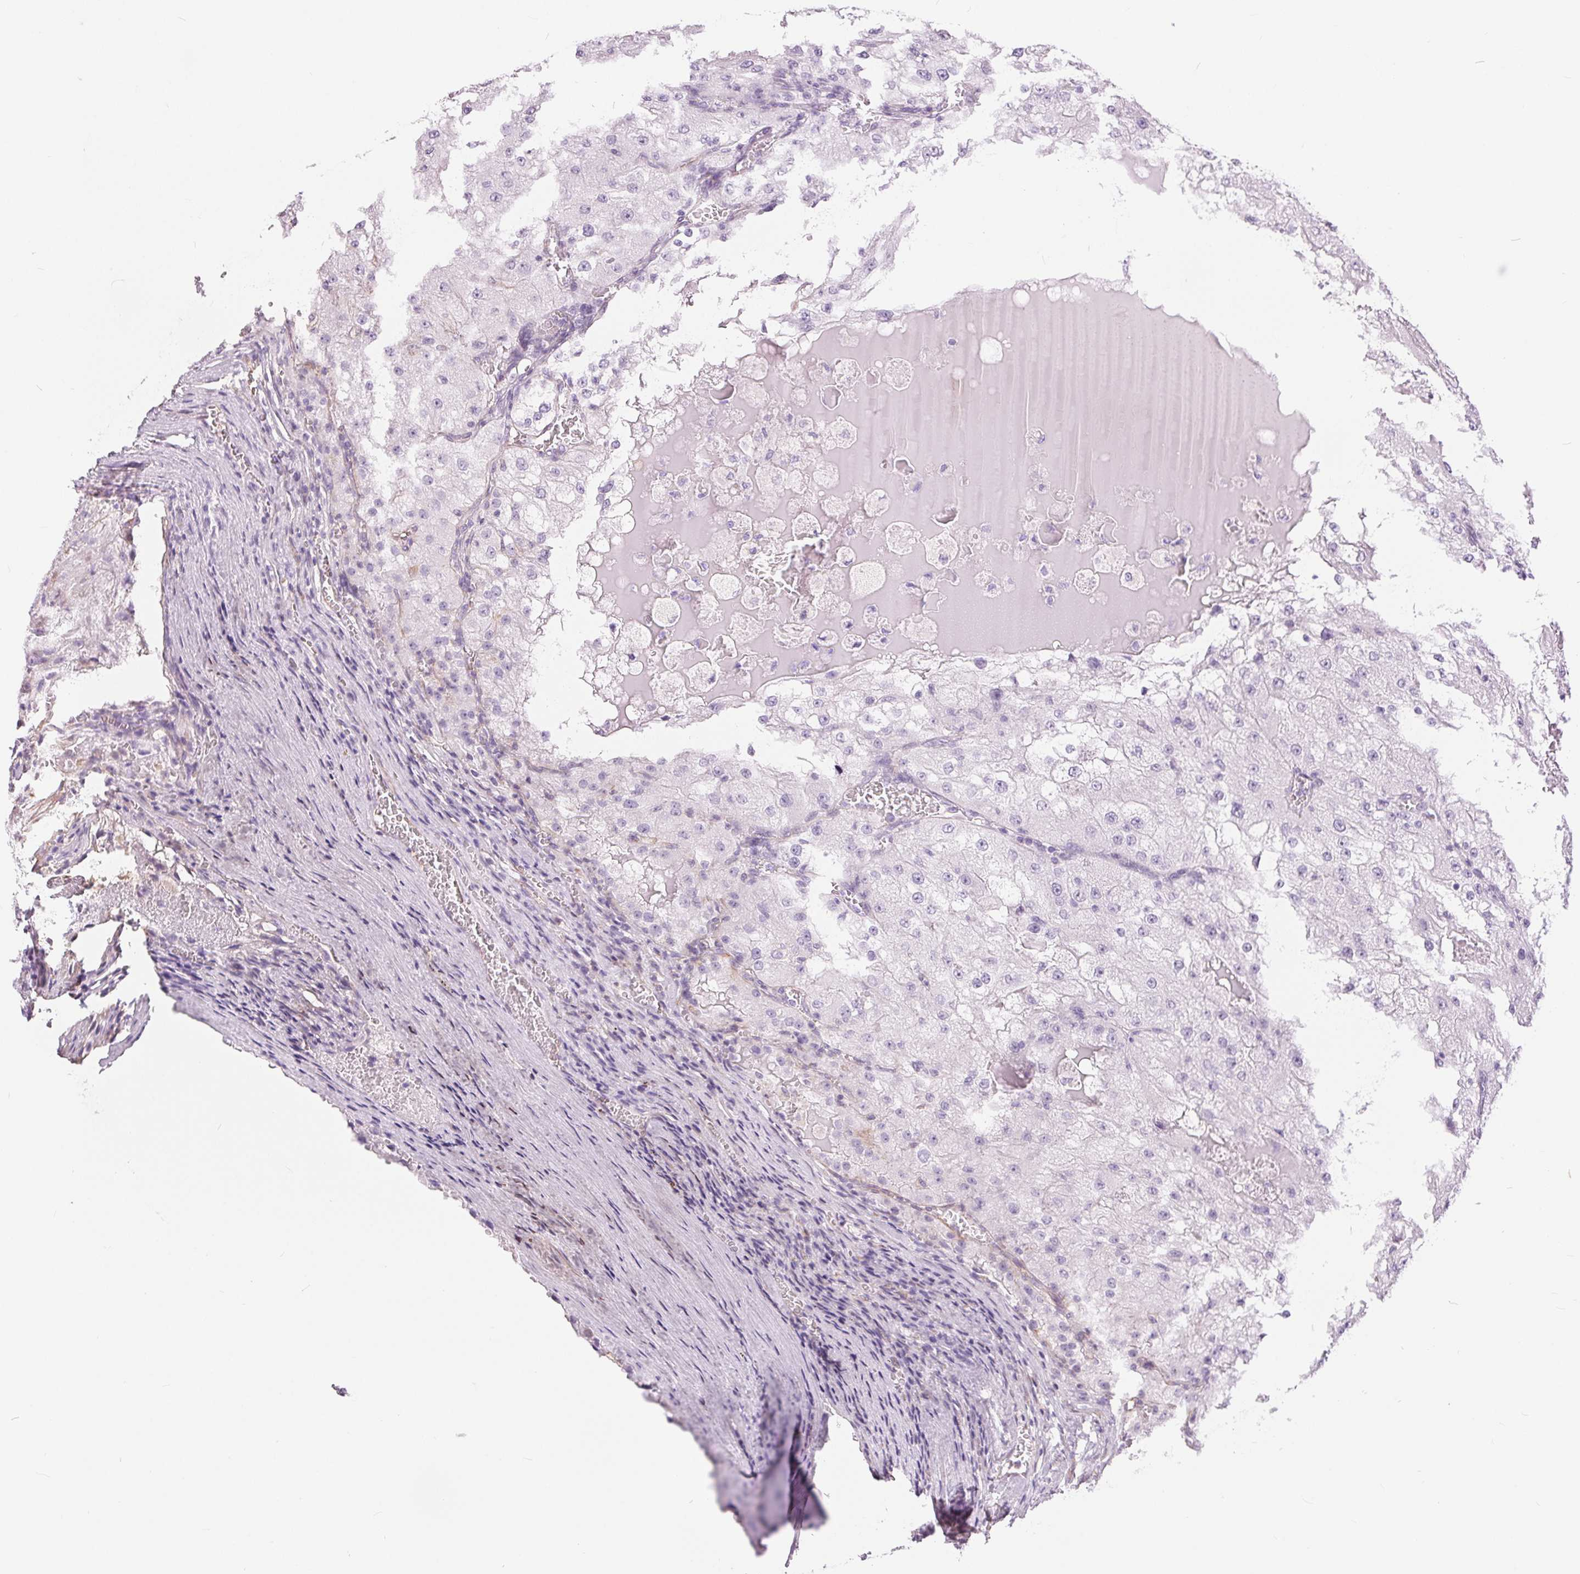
{"staining": {"intensity": "negative", "quantity": "none", "location": "none"}, "tissue": "renal cancer", "cell_type": "Tumor cells", "image_type": "cancer", "snomed": [{"axis": "morphology", "description": "Adenocarcinoma, NOS"}, {"axis": "topography", "description": "Kidney"}], "caption": "DAB (3,3'-diaminobenzidine) immunohistochemical staining of renal cancer demonstrates no significant staining in tumor cells.", "gene": "GFAP", "patient": {"sex": "female", "age": 74}}